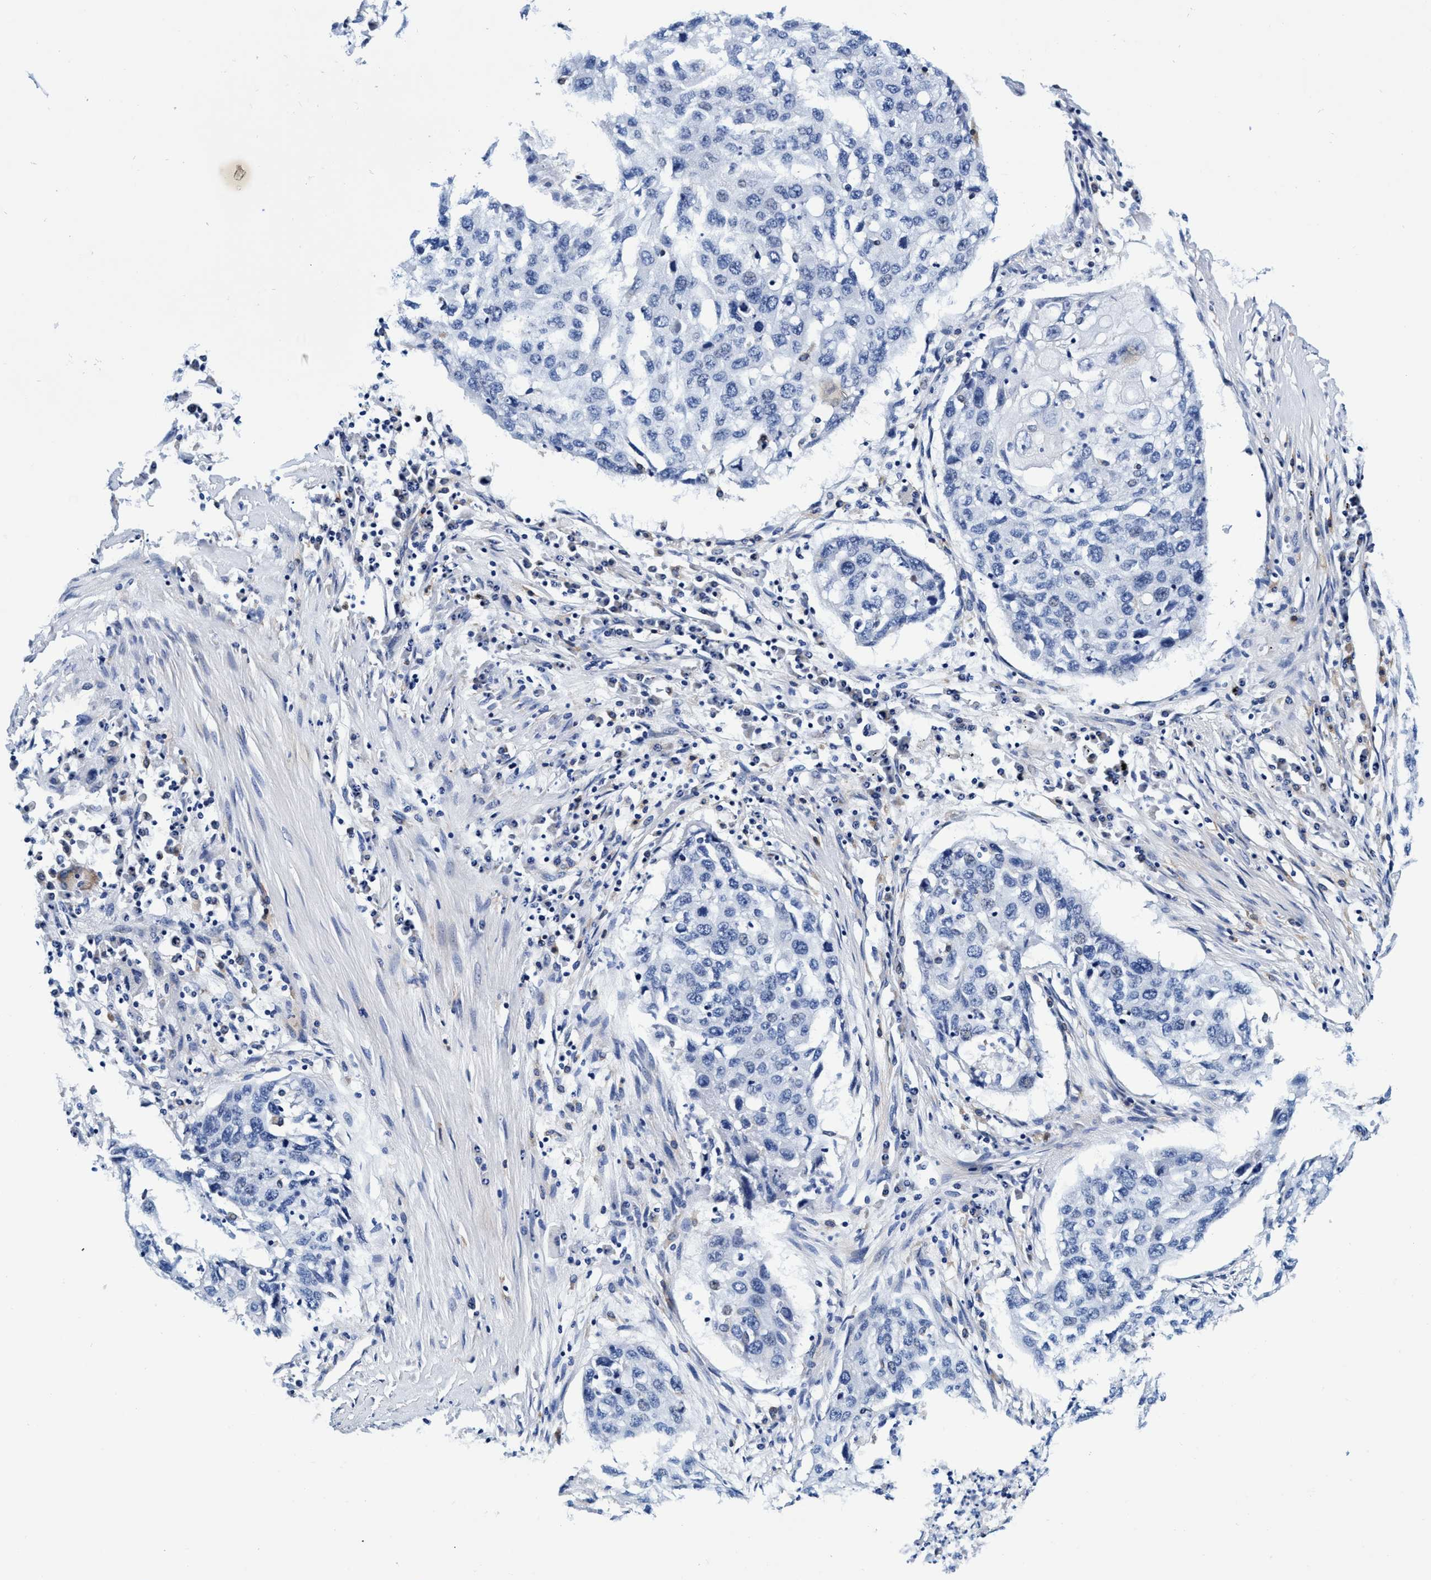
{"staining": {"intensity": "negative", "quantity": "none", "location": "none"}, "tissue": "lung cancer", "cell_type": "Tumor cells", "image_type": "cancer", "snomed": [{"axis": "morphology", "description": "Squamous cell carcinoma, NOS"}, {"axis": "topography", "description": "Lung"}], "caption": "This histopathology image is of lung cancer stained with immunohistochemistry to label a protein in brown with the nuclei are counter-stained blue. There is no expression in tumor cells.", "gene": "UBALD2", "patient": {"sex": "female", "age": 63}}